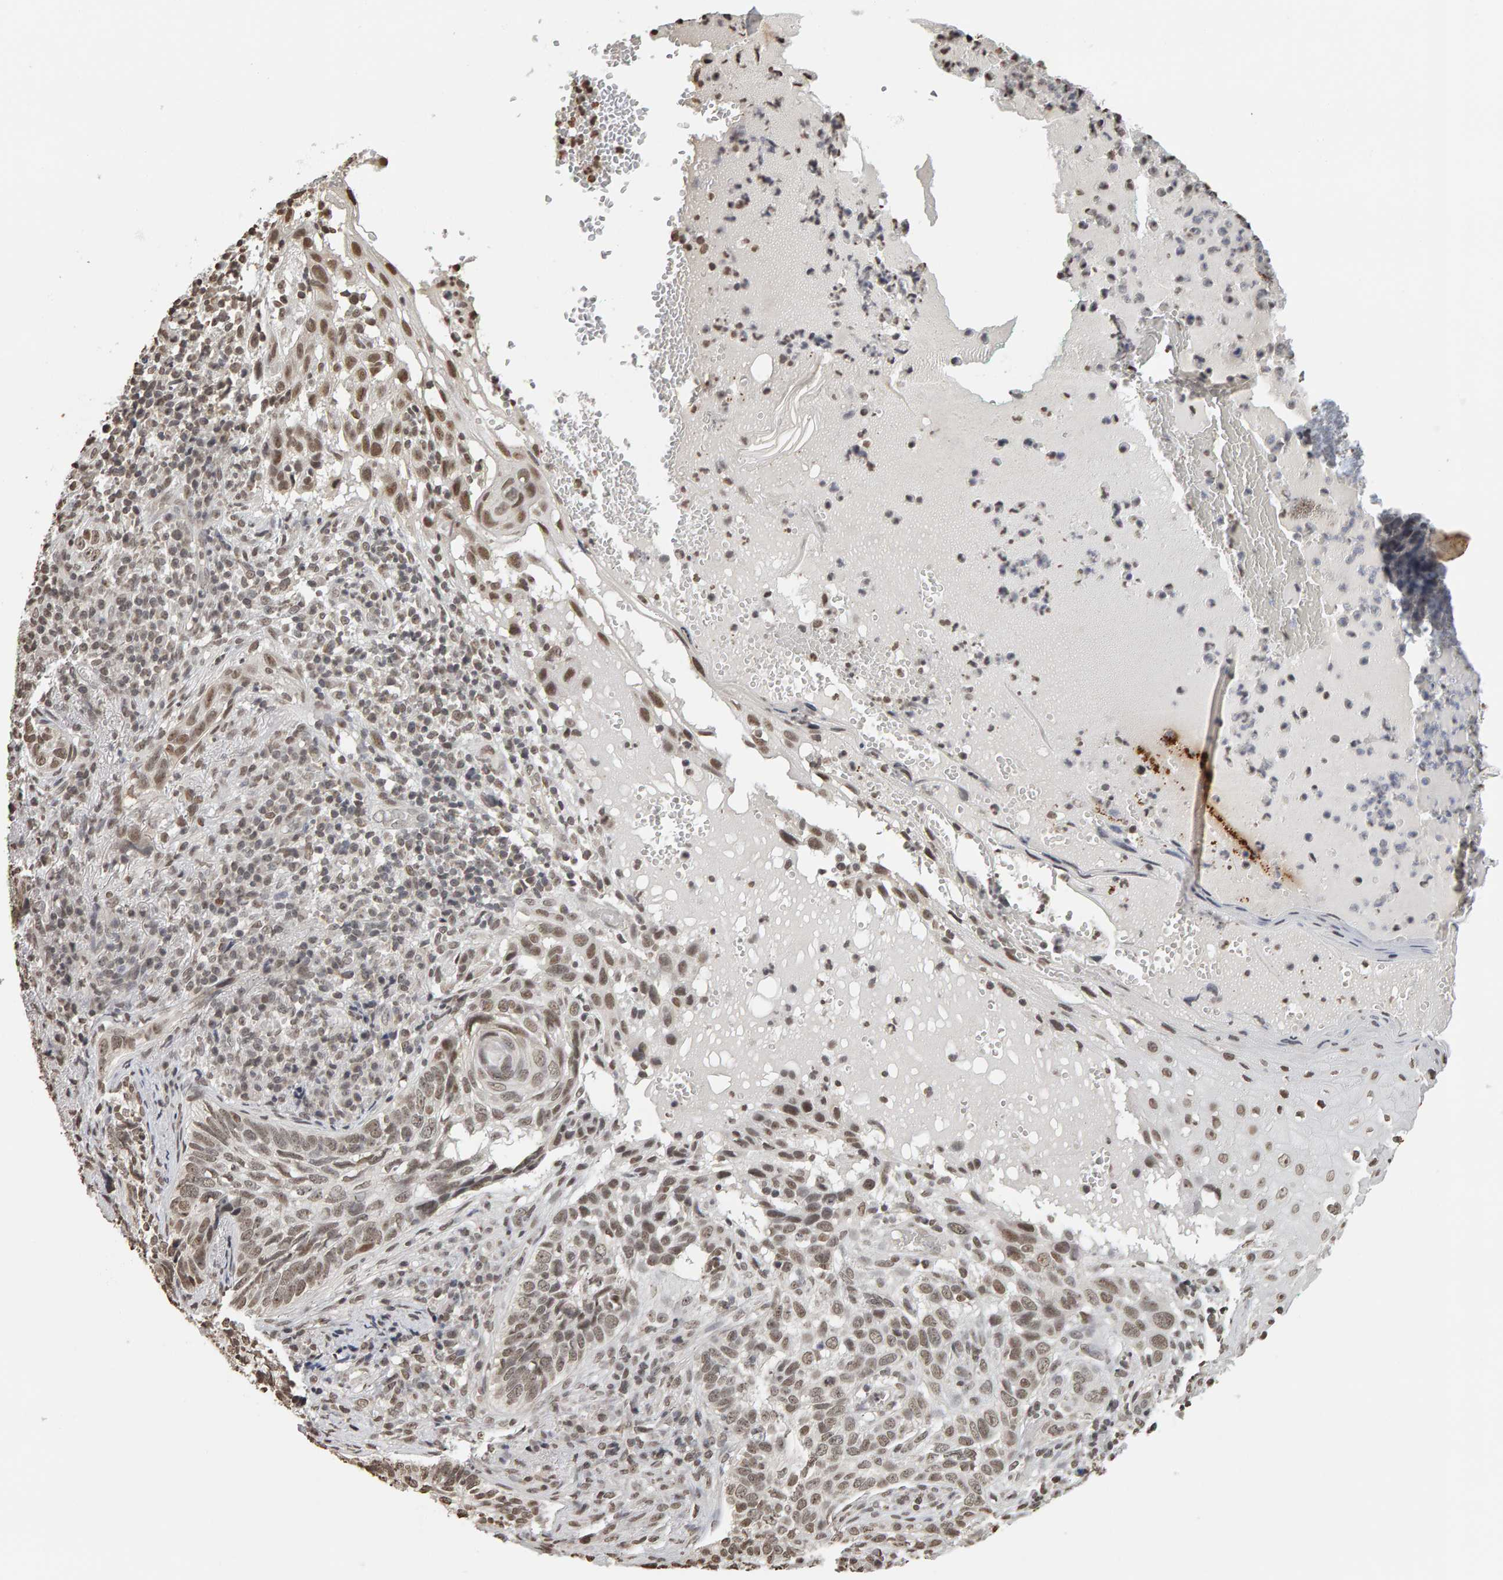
{"staining": {"intensity": "moderate", "quantity": ">75%", "location": "nuclear"}, "tissue": "skin cancer", "cell_type": "Tumor cells", "image_type": "cancer", "snomed": [{"axis": "morphology", "description": "Basal cell carcinoma"}, {"axis": "topography", "description": "Skin"}], "caption": "Human skin cancer stained with a brown dye demonstrates moderate nuclear positive positivity in approximately >75% of tumor cells.", "gene": "AFF4", "patient": {"sex": "female", "age": 89}}